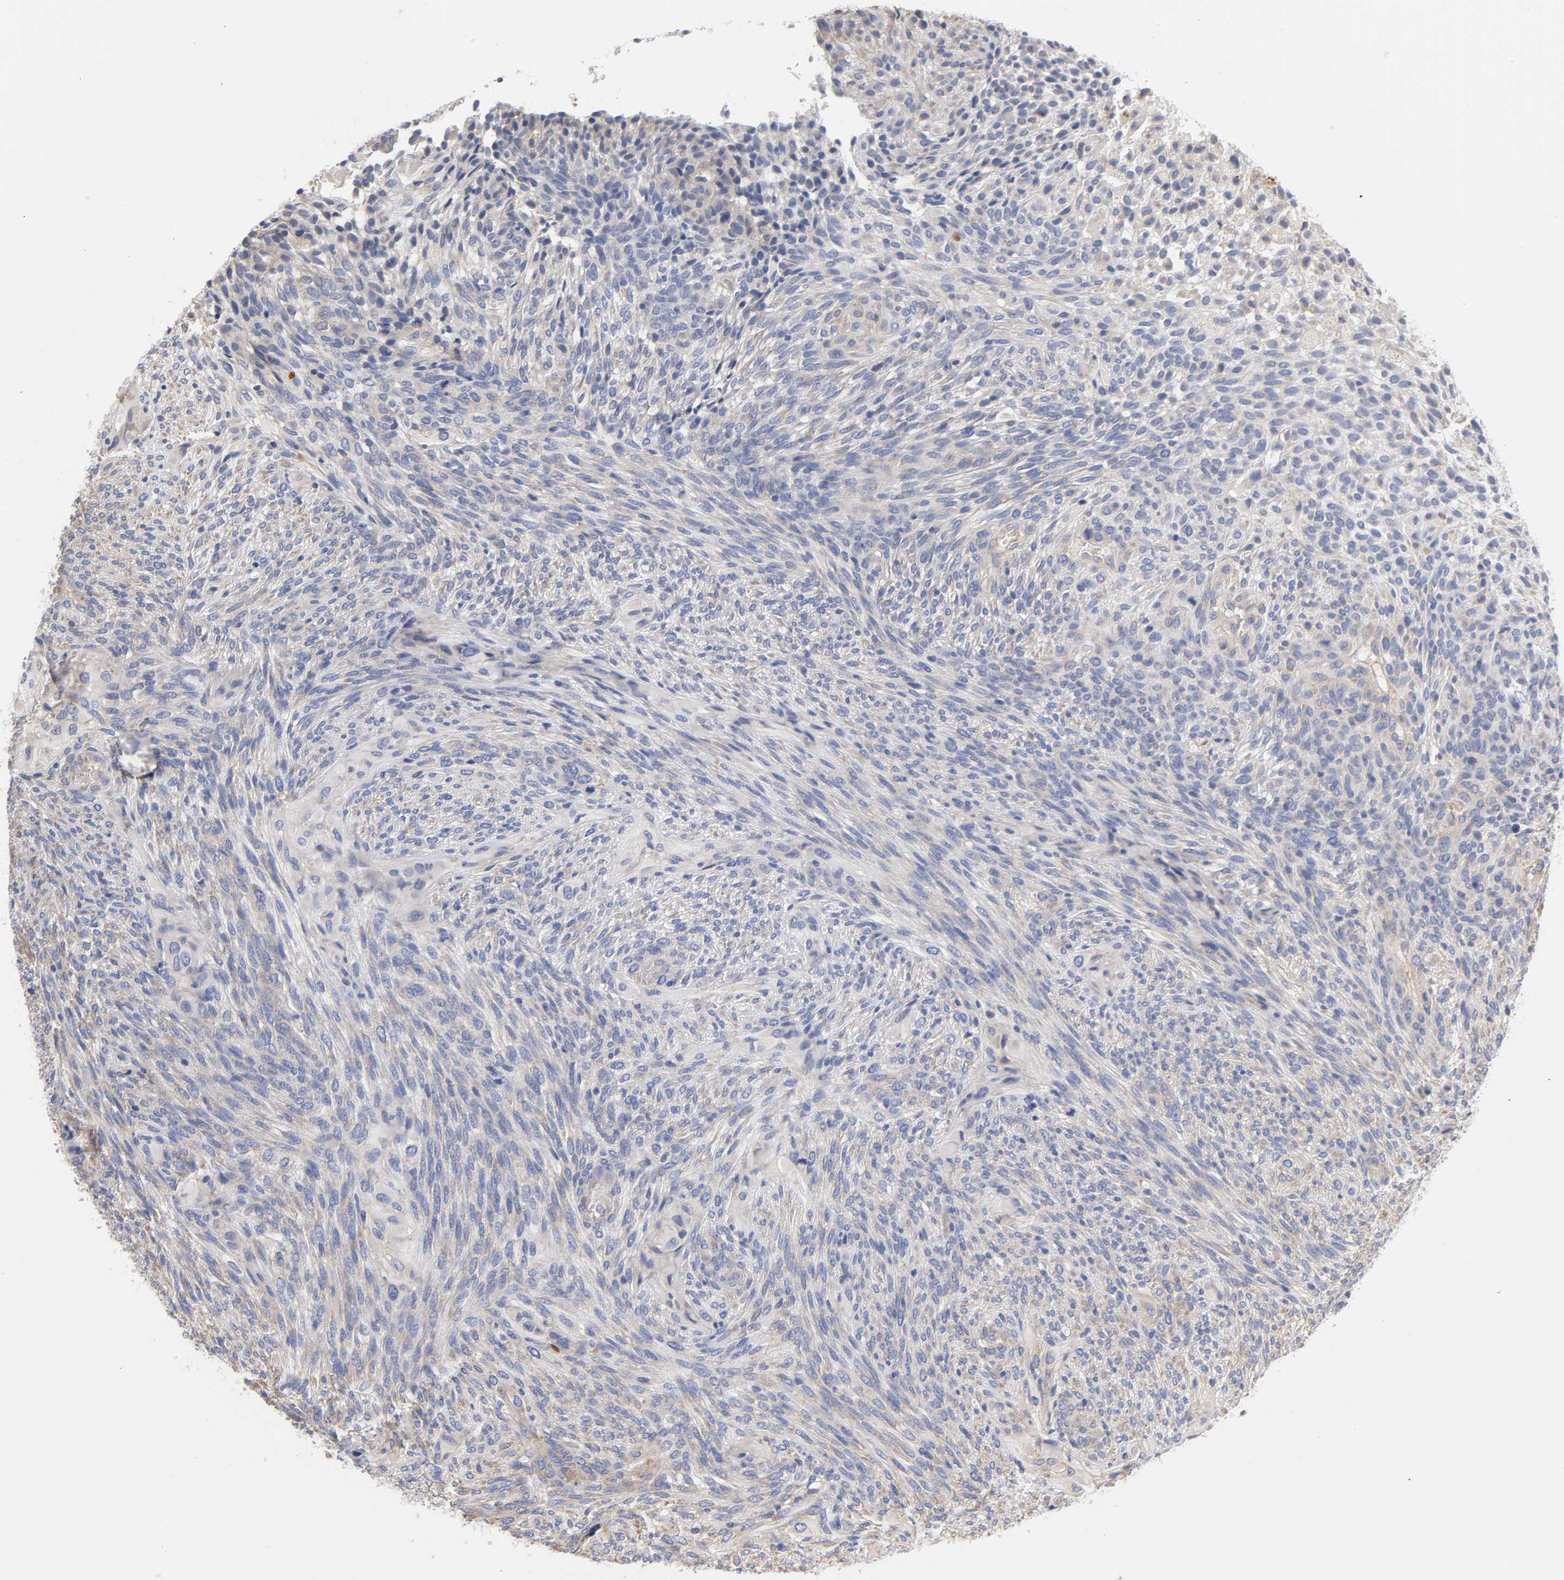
{"staining": {"intensity": "weak", "quantity": ">75%", "location": "cytoplasmic/membranous"}, "tissue": "glioma", "cell_type": "Tumor cells", "image_type": "cancer", "snomed": [{"axis": "morphology", "description": "Glioma, malignant, High grade"}, {"axis": "topography", "description": "Cerebral cortex"}], "caption": "This is an image of IHC staining of glioma, which shows weak staining in the cytoplasmic/membranous of tumor cells.", "gene": "RPS29", "patient": {"sex": "female", "age": 55}}